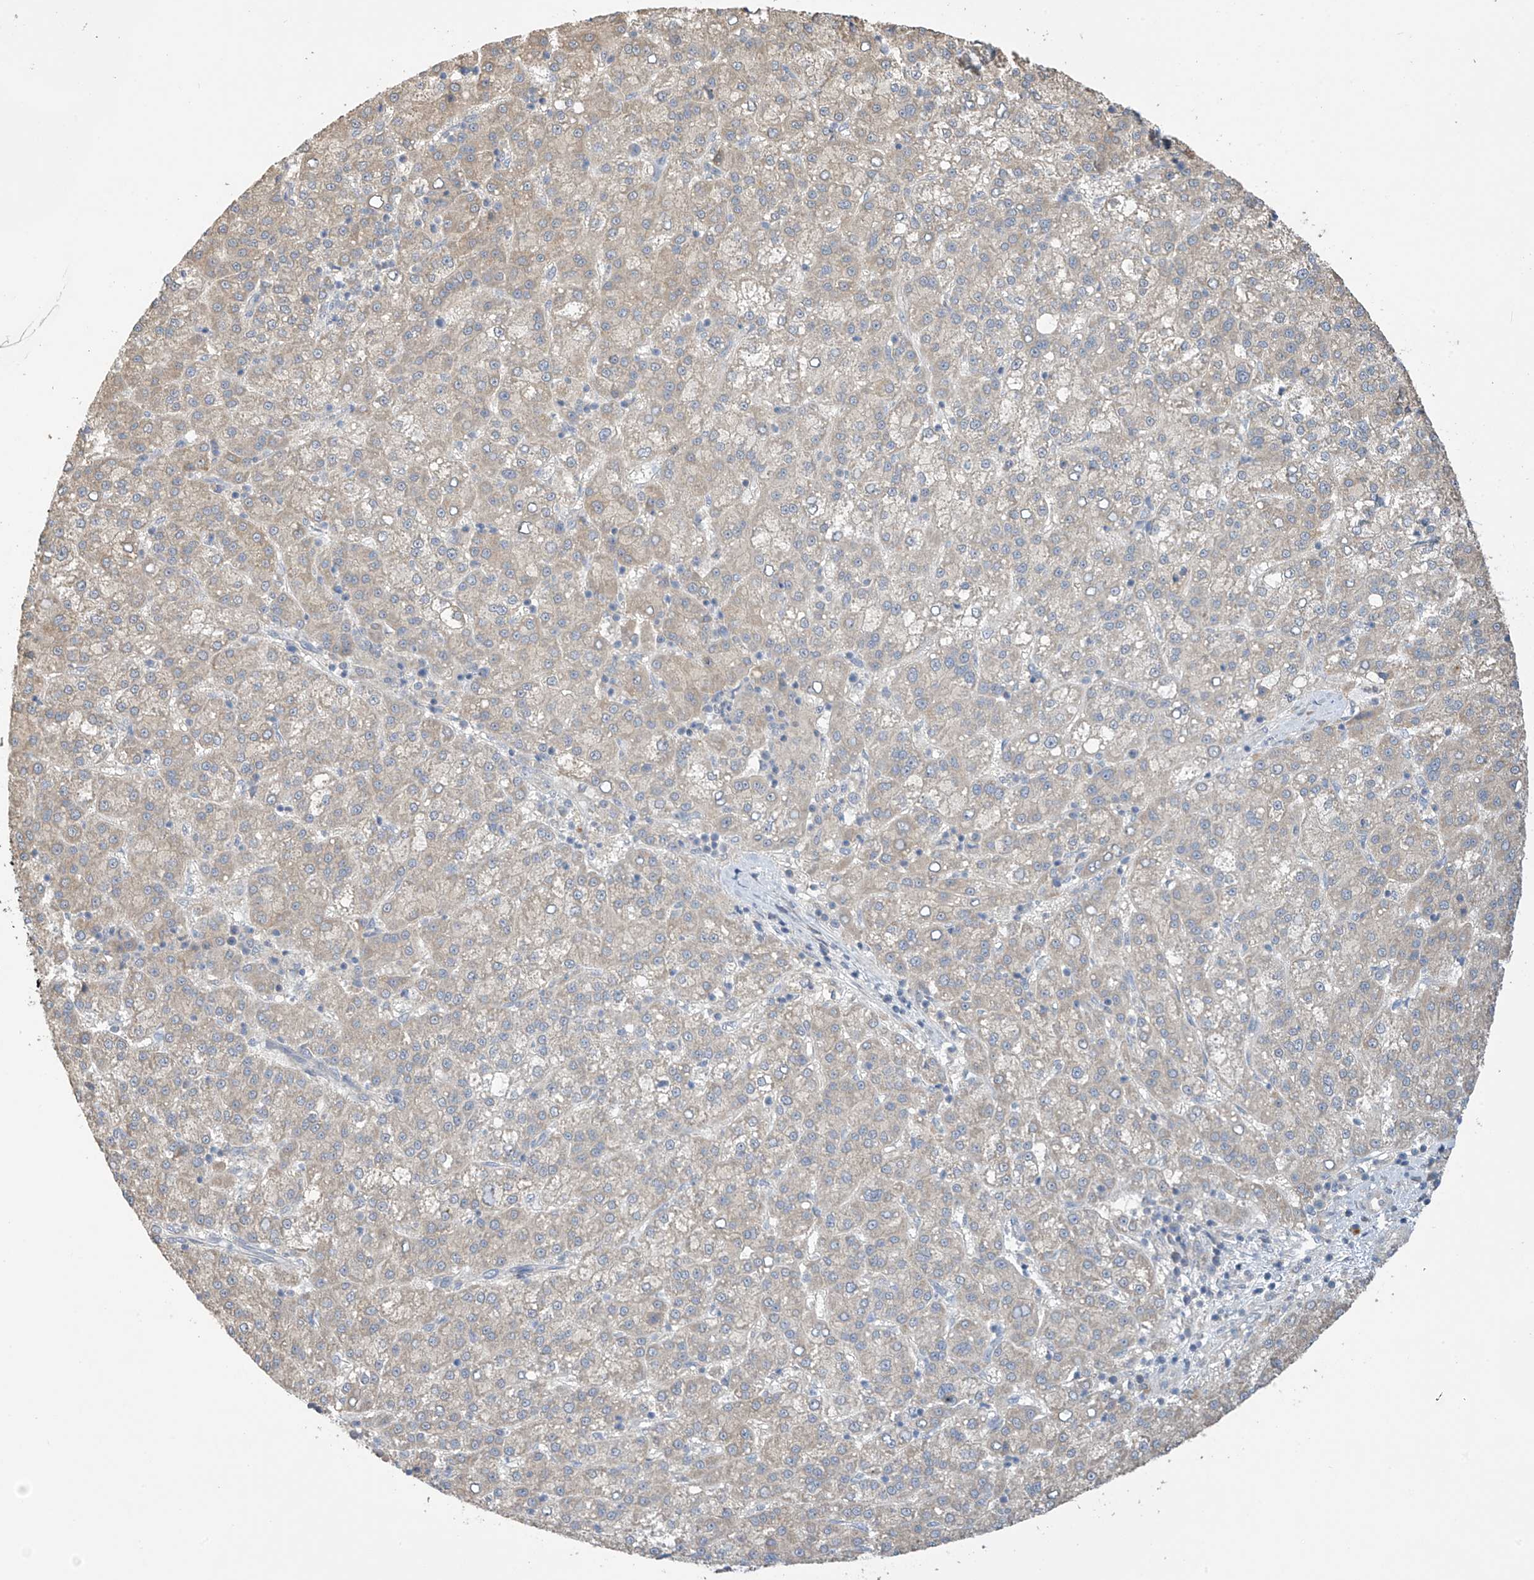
{"staining": {"intensity": "weak", "quantity": "25%-75%", "location": "cytoplasmic/membranous"}, "tissue": "liver cancer", "cell_type": "Tumor cells", "image_type": "cancer", "snomed": [{"axis": "morphology", "description": "Carcinoma, Hepatocellular, NOS"}, {"axis": "topography", "description": "Liver"}], "caption": "High-power microscopy captured an immunohistochemistry micrograph of liver cancer (hepatocellular carcinoma), revealing weak cytoplasmic/membranous expression in about 25%-75% of tumor cells.", "gene": "SLFN14", "patient": {"sex": "female", "age": 58}}